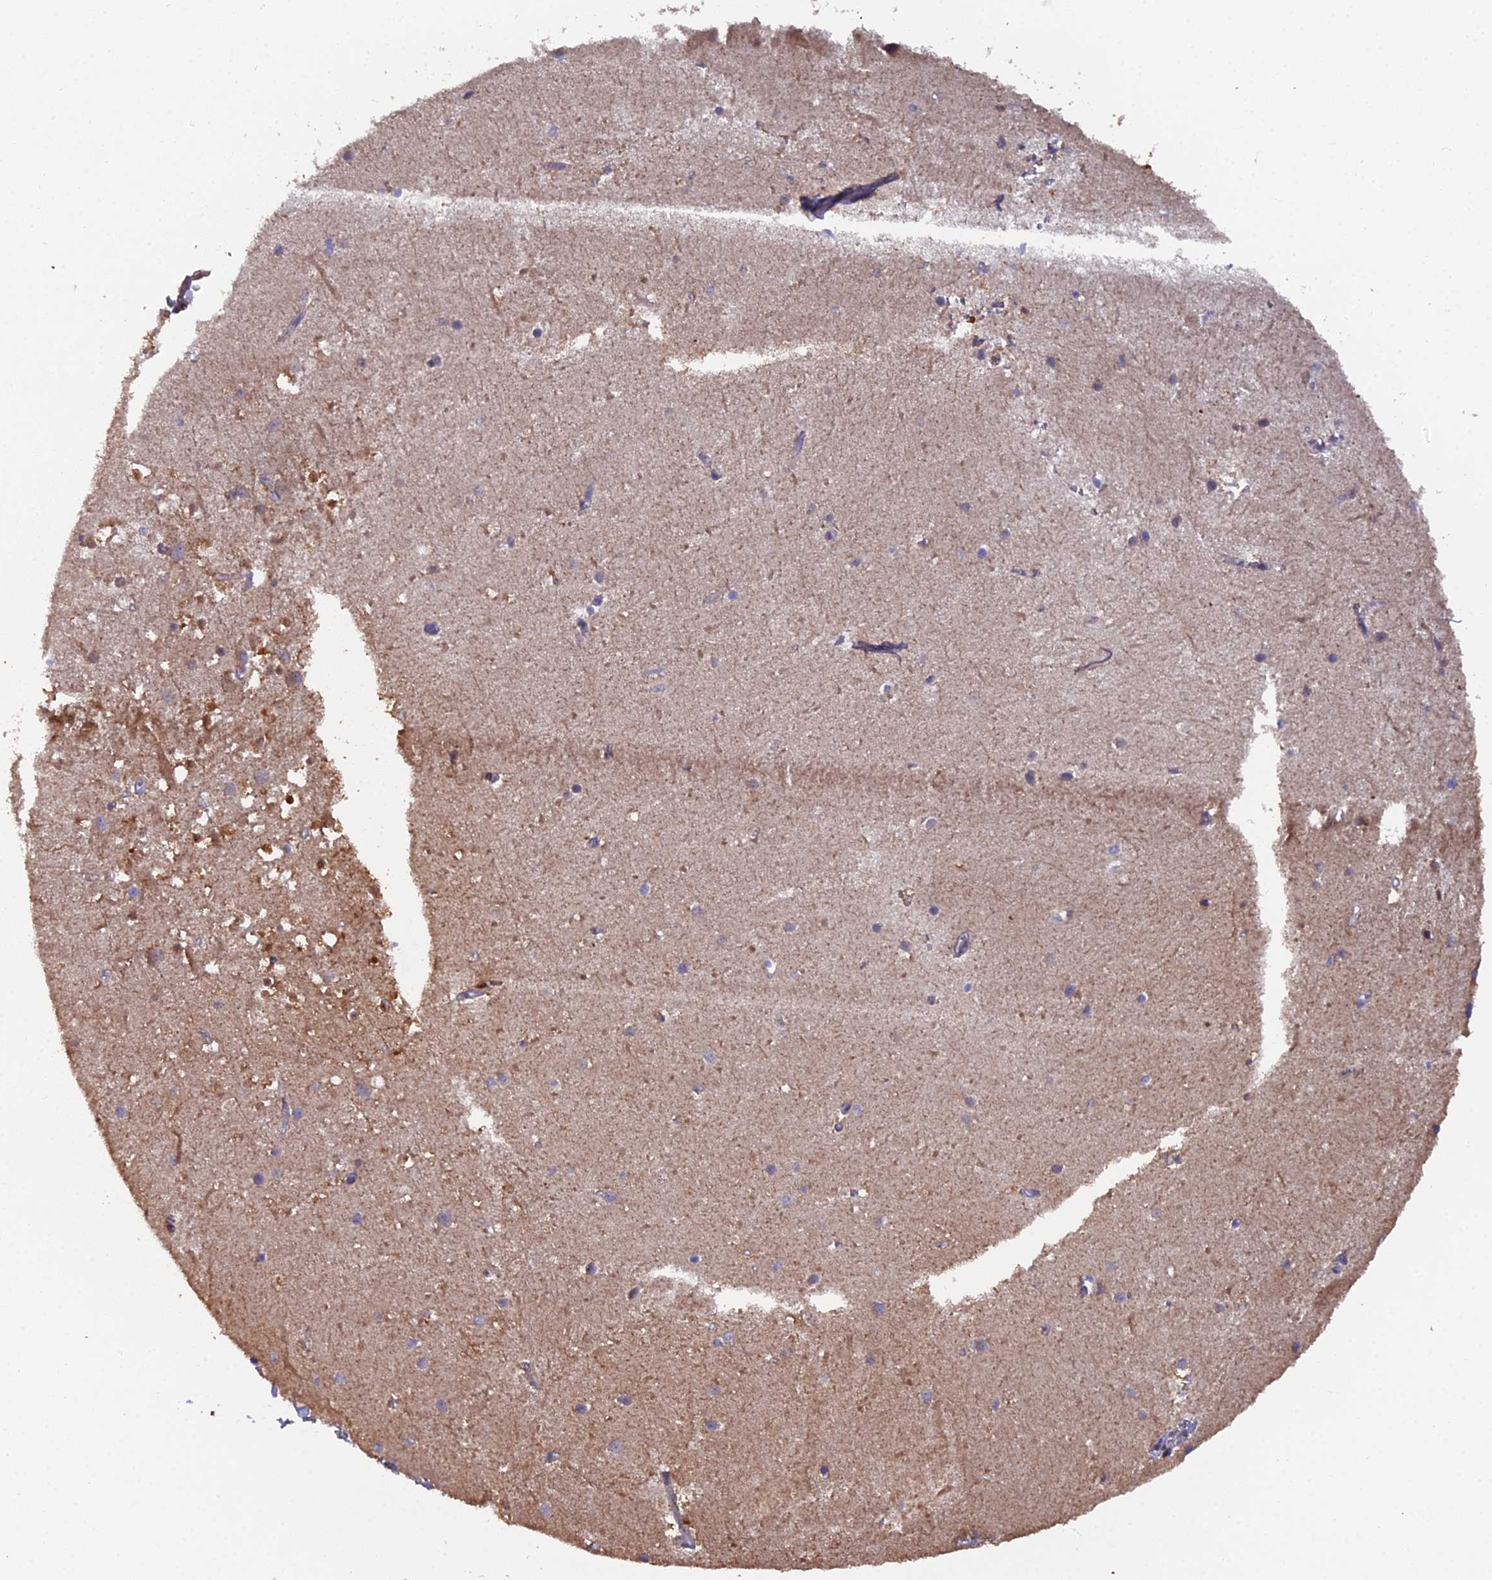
{"staining": {"intensity": "moderate", "quantity": "25%-75%", "location": "cytoplasmic/membranous"}, "tissue": "cerebellum", "cell_type": "Cells in granular layer", "image_type": "normal", "snomed": [{"axis": "morphology", "description": "Normal tissue, NOS"}, {"axis": "topography", "description": "Cerebellum"}], "caption": "Immunohistochemical staining of unremarkable cerebellum reveals medium levels of moderate cytoplasmic/membranous positivity in about 25%-75% of cells in granular layer. Immunohistochemistry (ihc) stains the protein in brown and the nuclei are stained blue.", "gene": "RAB28", "patient": {"sex": "male", "age": 54}}